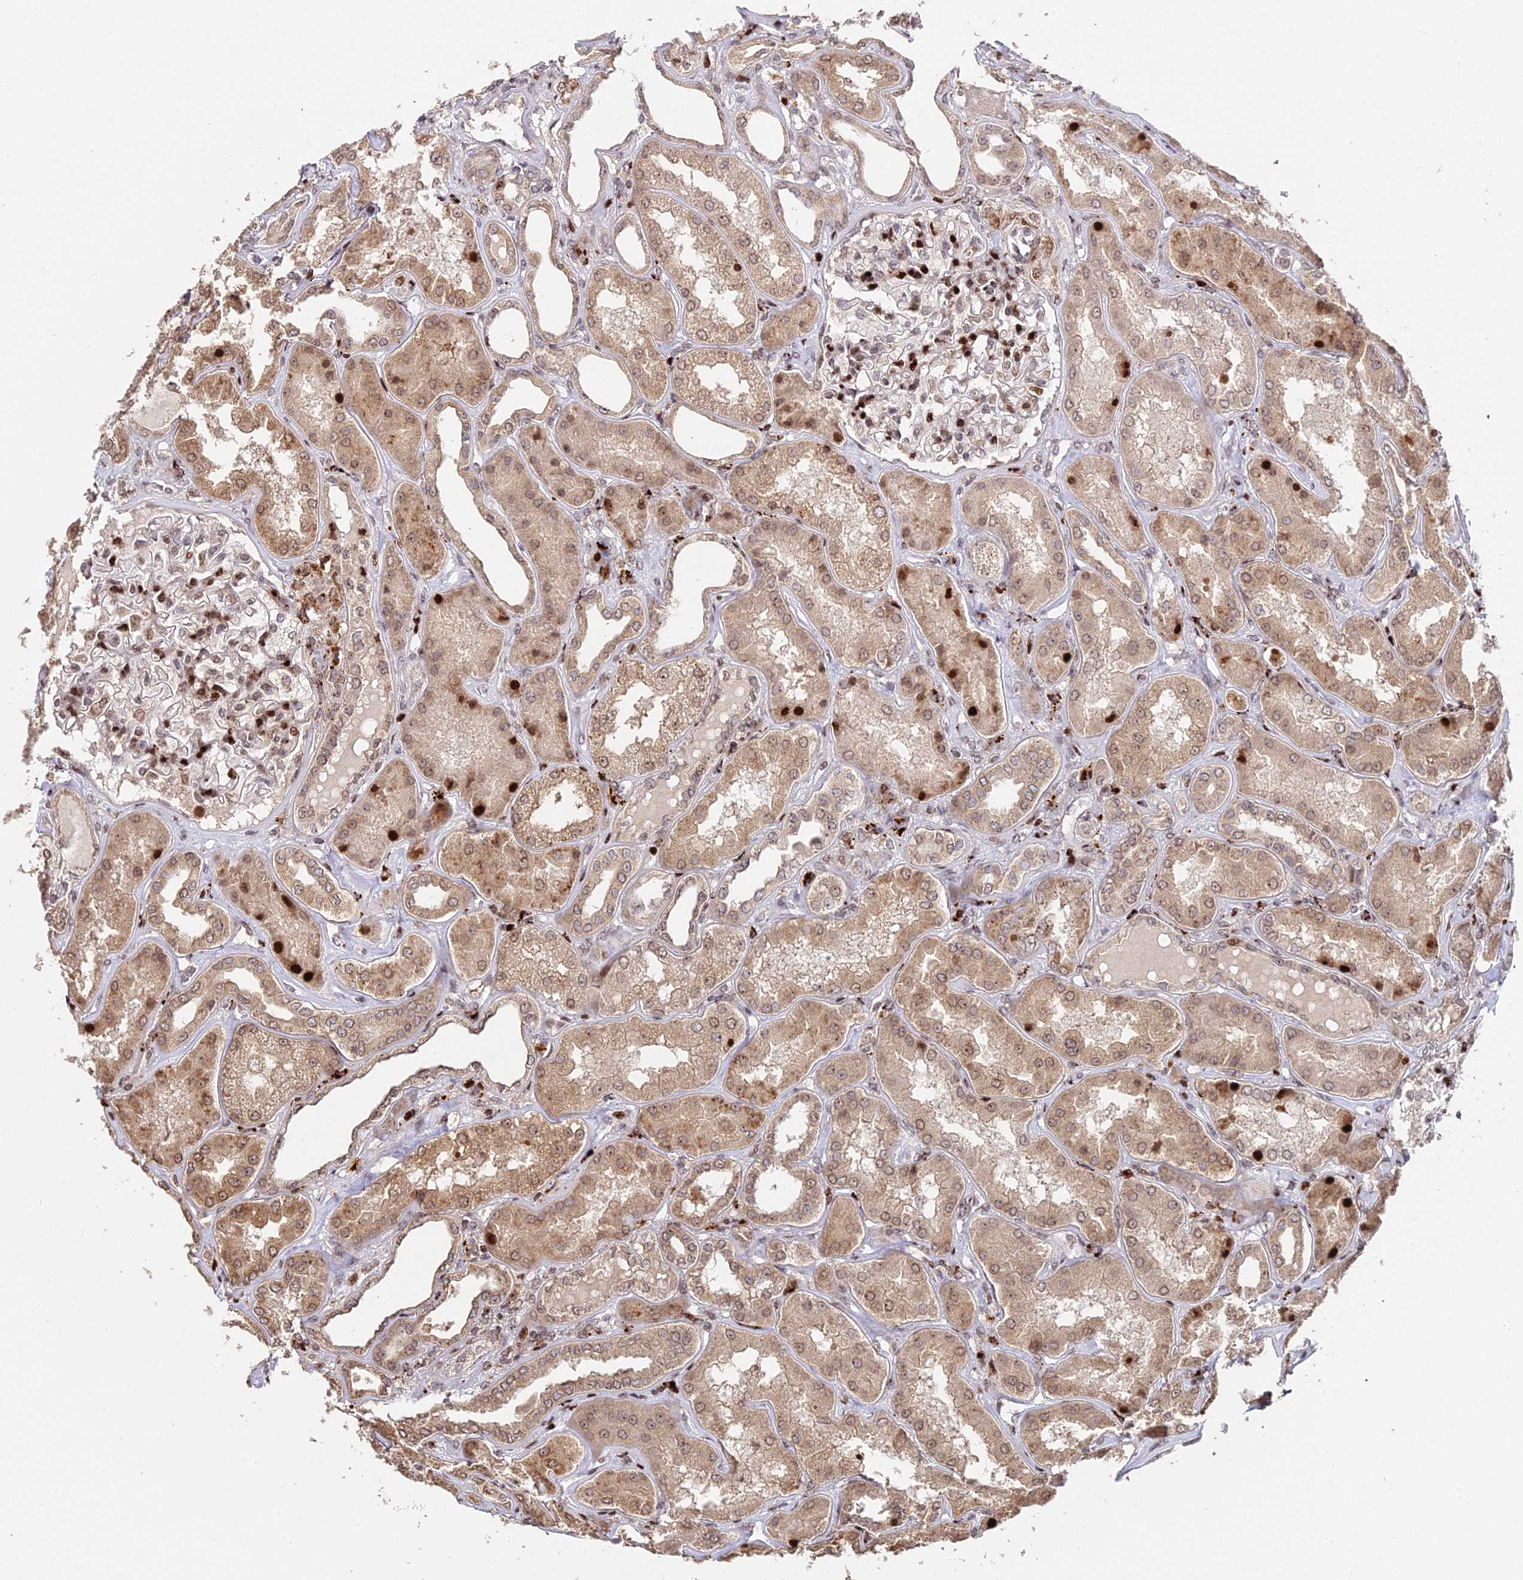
{"staining": {"intensity": "strong", "quantity": "25%-75%", "location": "nuclear"}, "tissue": "kidney", "cell_type": "Cells in glomeruli", "image_type": "normal", "snomed": [{"axis": "morphology", "description": "Normal tissue, NOS"}, {"axis": "topography", "description": "Kidney"}], "caption": "Immunohistochemistry staining of normal kidney, which reveals high levels of strong nuclear positivity in about 25%-75% of cells in glomeruli indicating strong nuclear protein expression. The staining was performed using DAB (brown) for protein detection and nuclei were counterstained in hematoxylin (blue).", "gene": "RBMS2", "patient": {"sex": "female", "age": 56}}